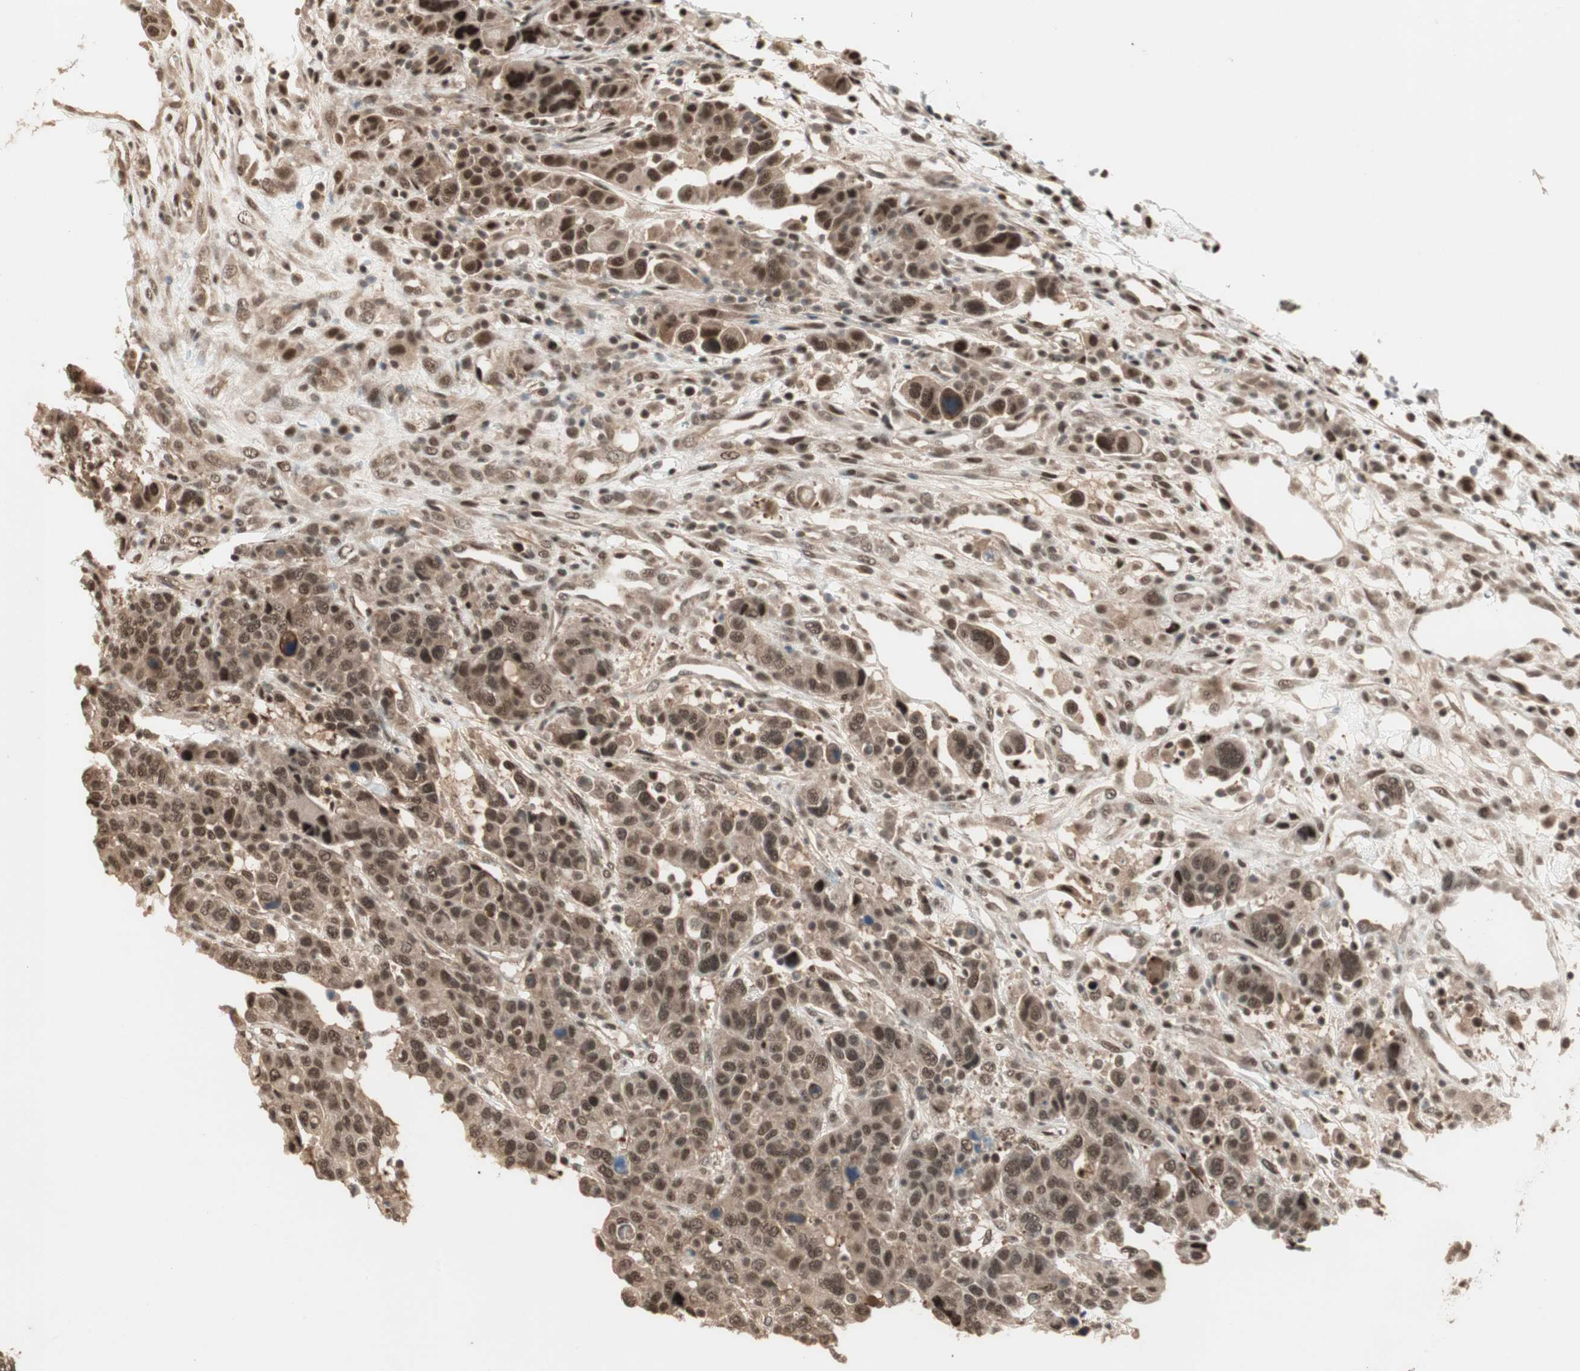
{"staining": {"intensity": "moderate", "quantity": ">75%", "location": "cytoplasmic/membranous,nuclear"}, "tissue": "breast cancer", "cell_type": "Tumor cells", "image_type": "cancer", "snomed": [{"axis": "morphology", "description": "Duct carcinoma"}, {"axis": "topography", "description": "Breast"}], "caption": "Protein expression analysis of breast infiltrating ductal carcinoma reveals moderate cytoplasmic/membranous and nuclear positivity in approximately >75% of tumor cells.", "gene": "ZNF701", "patient": {"sex": "female", "age": 37}}